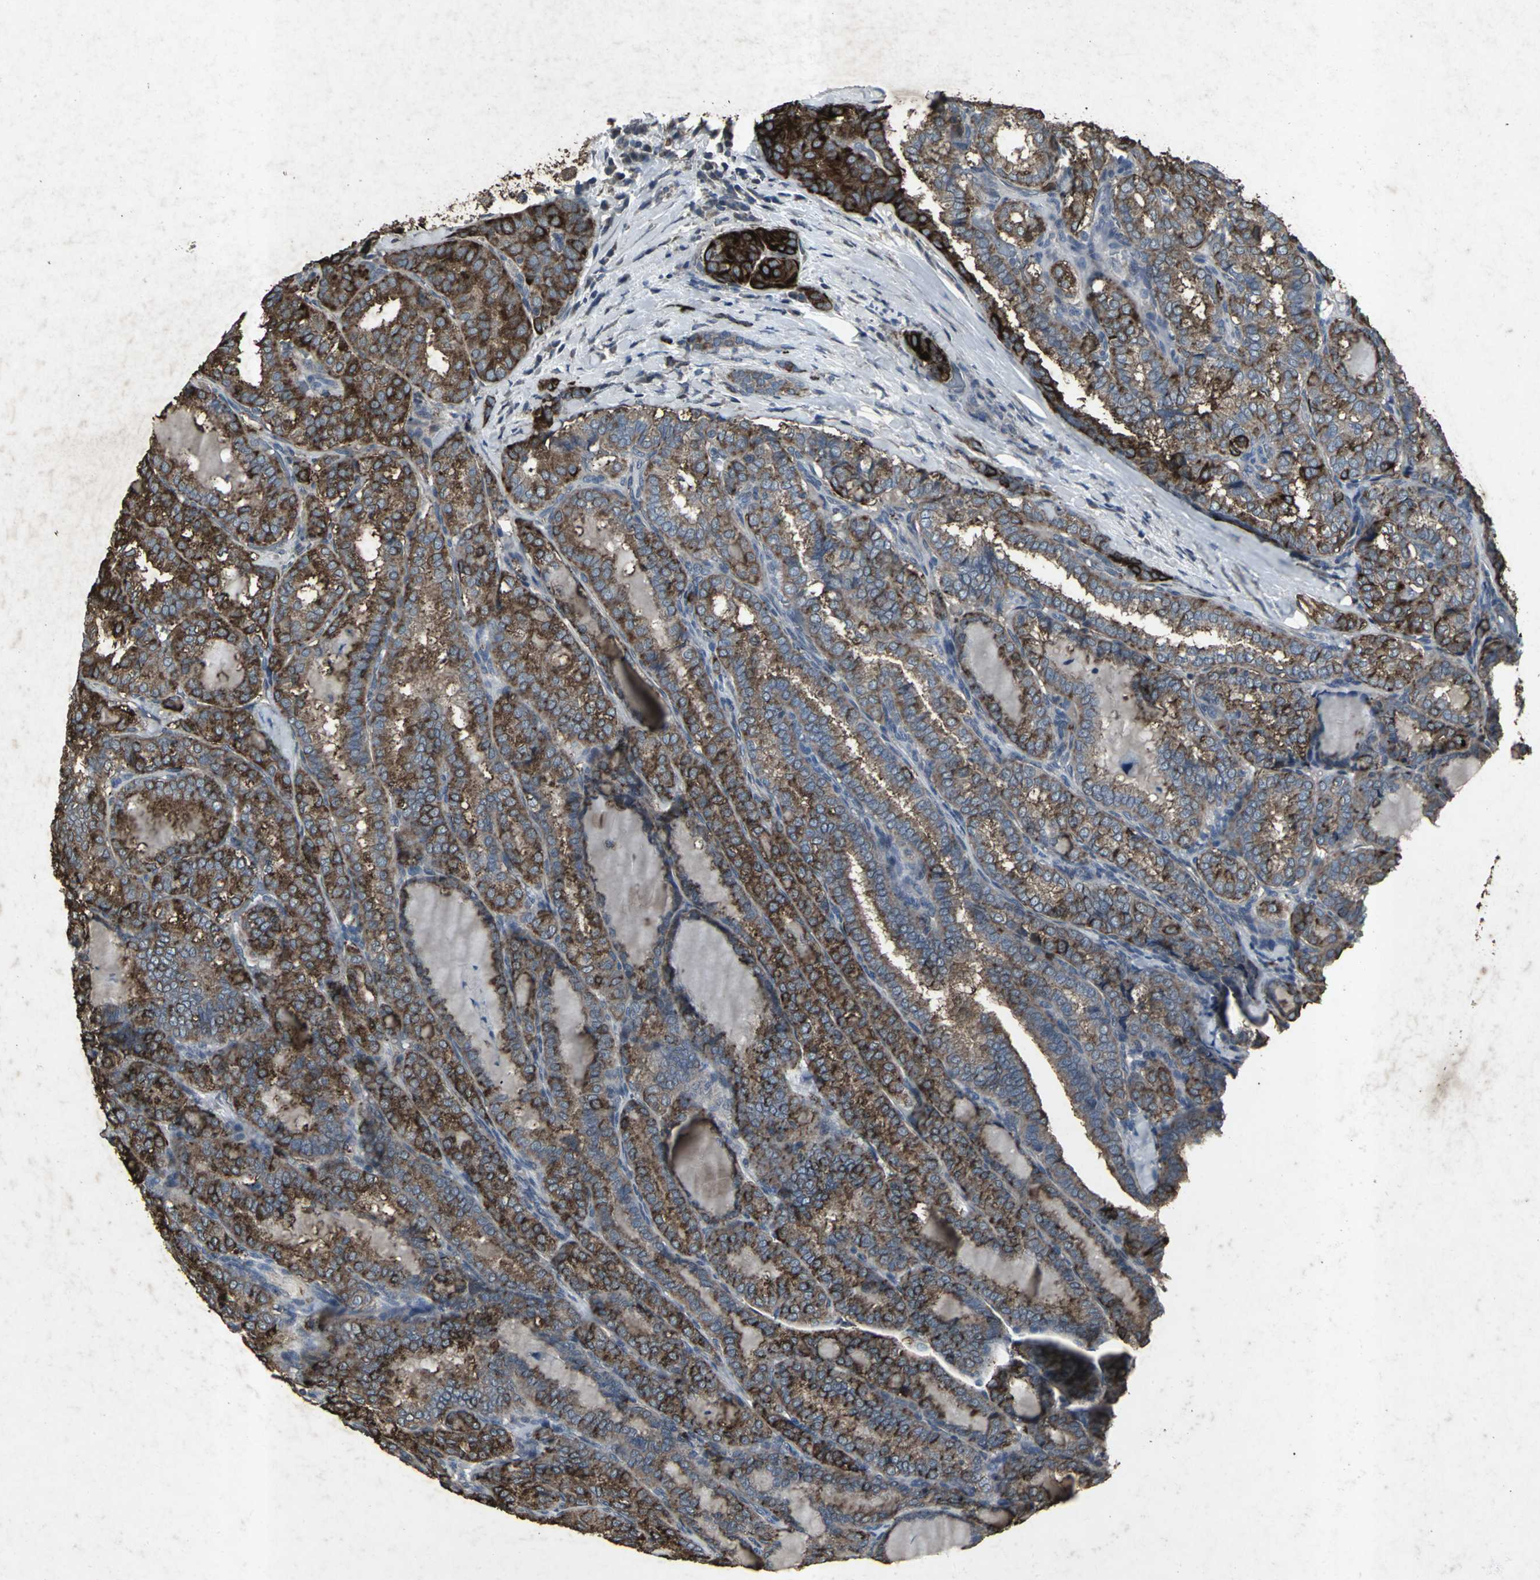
{"staining": {"intensity": "strong", "quantity": ">75%", "location": "cytoplasmic/membranous"}, "tissue": "thyroid cancer", "cell_type": "Tumor cells", "image_type": "cancer", "snomed": [{"axis": "morphology", "description": "Papillary adenocarcinoma, NOS"}, {"axis": "topography", "description": "Thyroid gland"}], "caption": "This image shows thyroid cancer (papillary adenocarcinoma) stained with immunohistochemistry to label a protein in brown. The cytoplasmic/membranous of tumor cells show strong positivity for the protein. Nuclei are counter-stained blue.", "gene": "CCR9", "patient": {"sex": "female", "age": 30}}